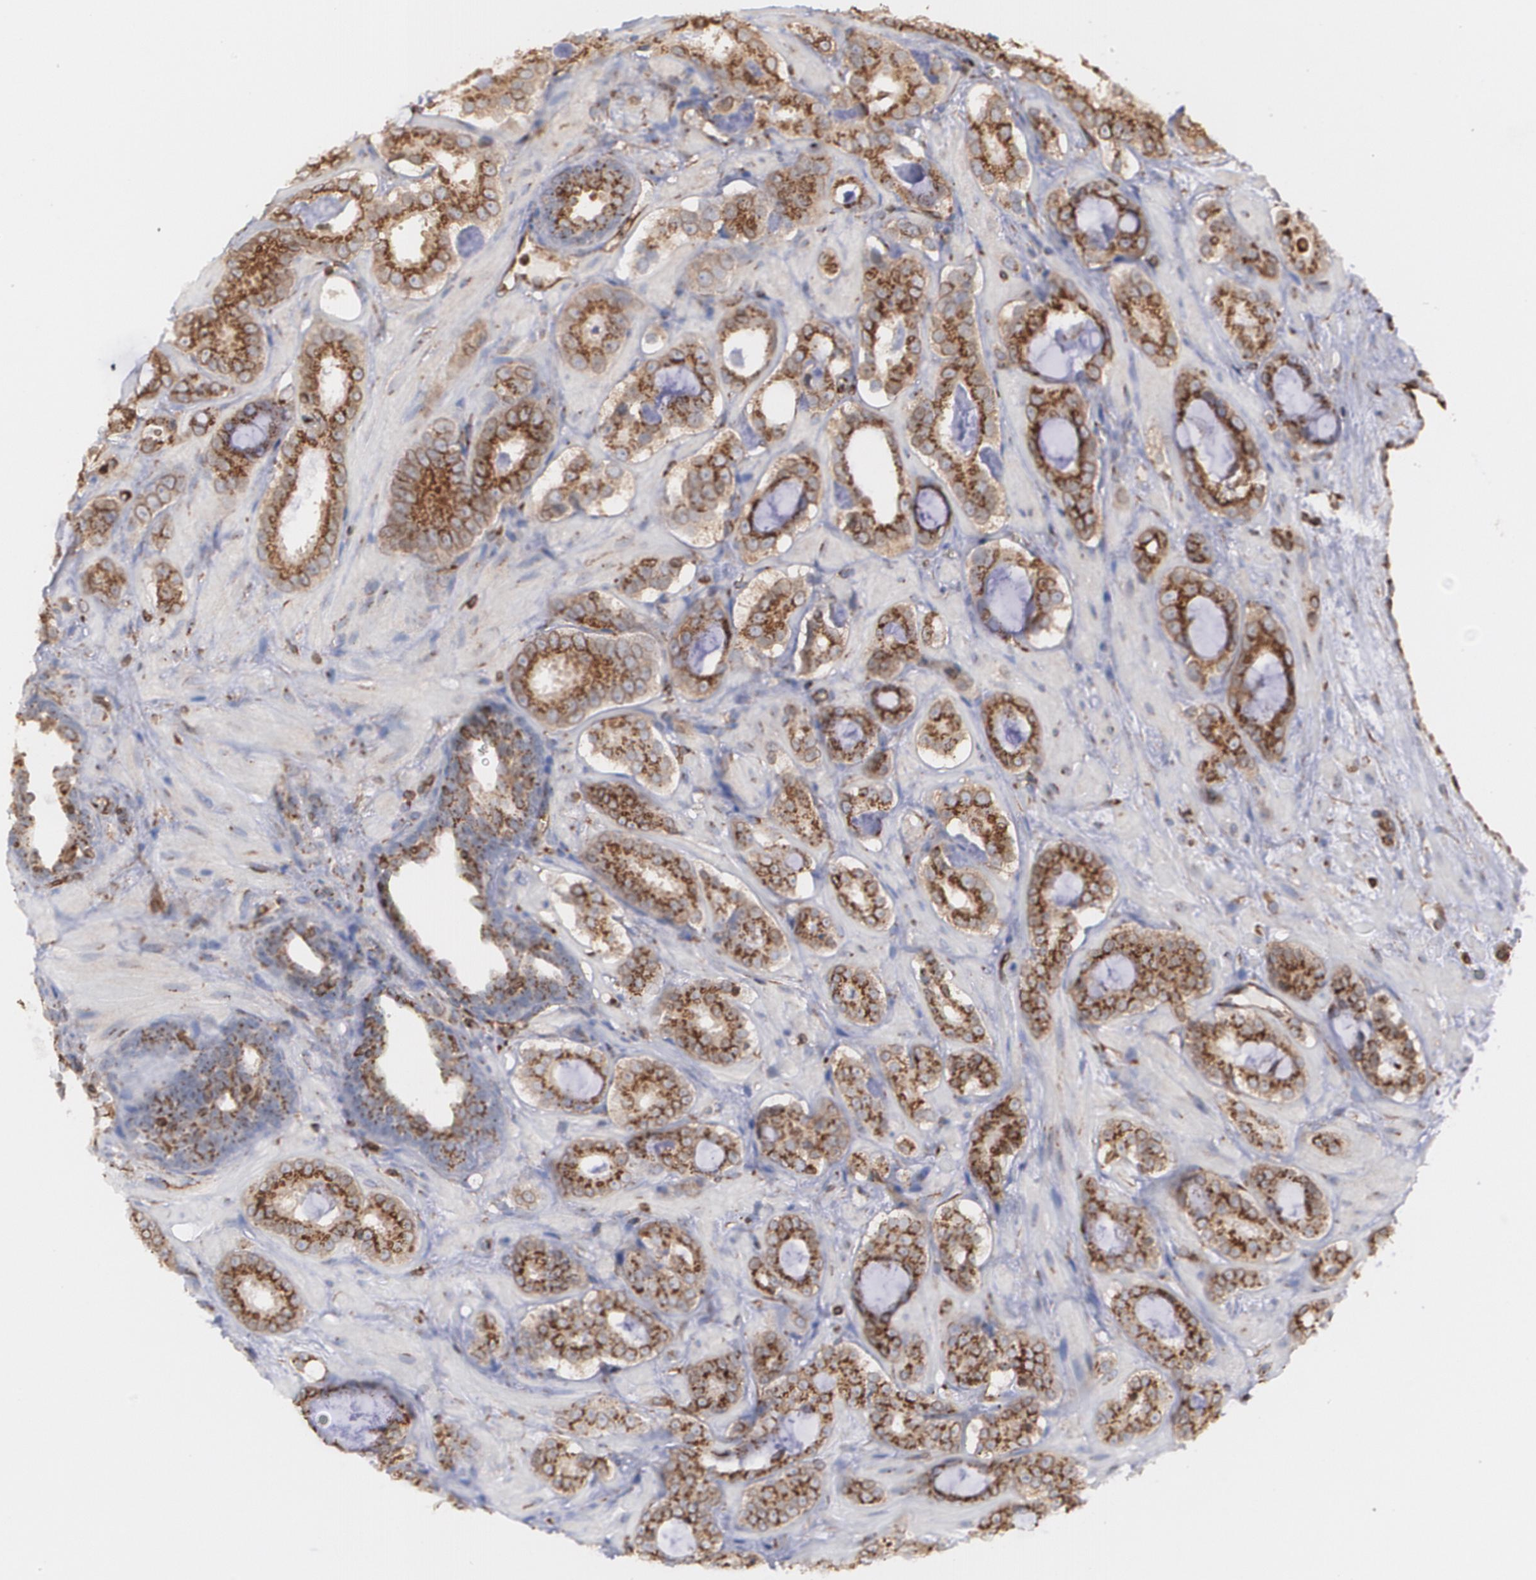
{"staining": {"intensity": "strong", "quantity": ">75%", "location": "cytoplasmic/membranous"}, "tissue": "prostate cancer", "cell_type": "Tumor cells", "image_type": "cancer", "snomed": [{"axis": "morphology", "description": "Adenocarcinoma, Low grade"}, {"axis": "topography", "description": "Prostate"}], "caption": "Prostate adenocarcinoma (low-grade) tissue shows strong cytoplasmic/membranous positivity in about >75% of tumor cells", "gene": "TRIP11", "patient": {"sex": "male", "age": 57}}